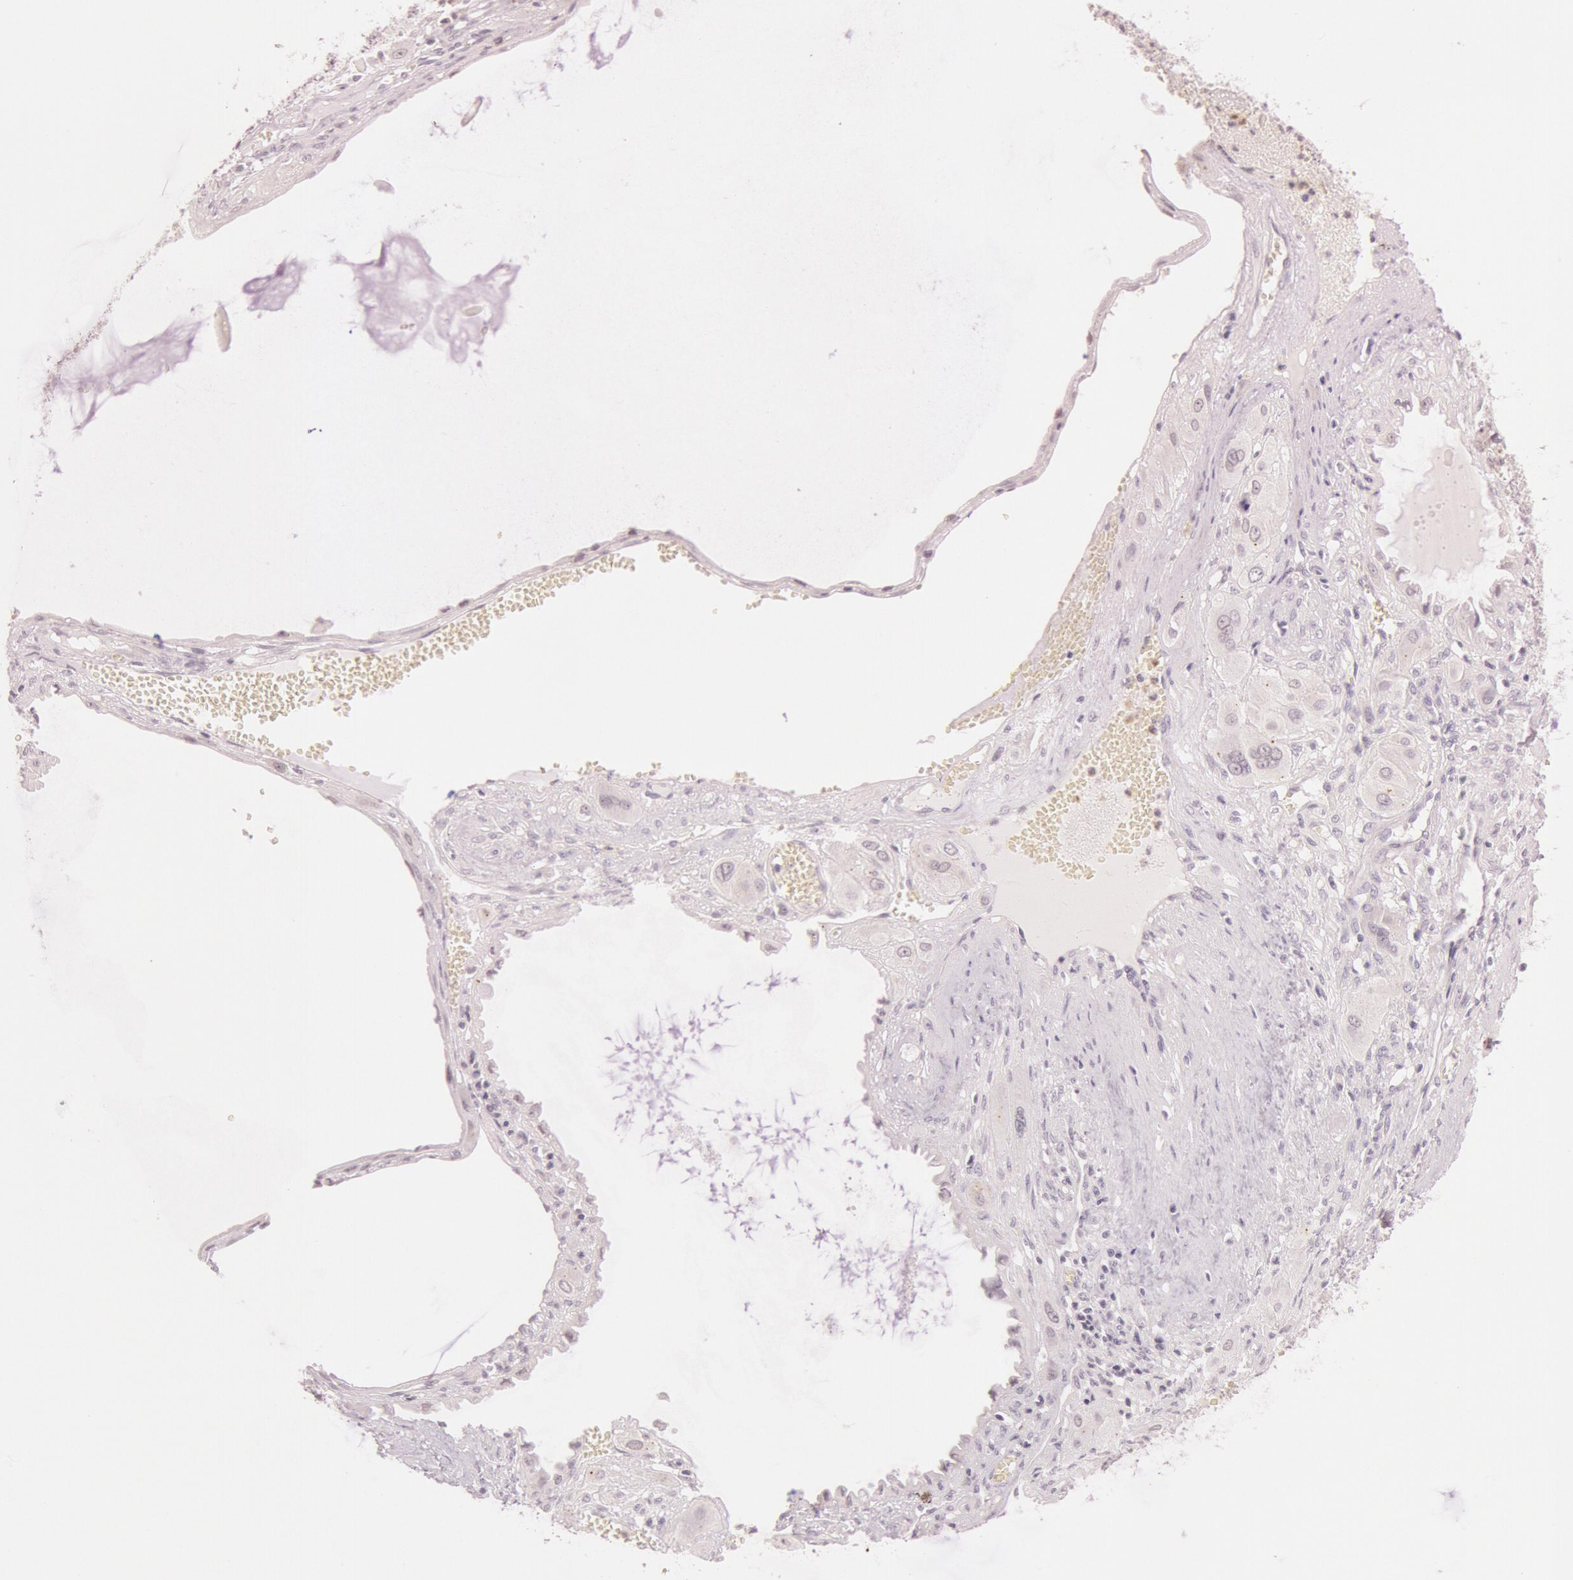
{"staining": {"intensity": "negative", "quantity": "none", "location": "none"}, "tissue": "cervical cancer", "cell_type": "Tumor cells", "image_type": "cancer", "snomed": [{"axis": "morphology", "description": "Squamous cell carcinoma, NOS"}, {"axis": "topography", "description": "Cervix"}], "caption": "Immunohistochemistry (IHC) photomicrograph of cervical cancer stained for a protein (brown), which demonstrates no expression in tumor cells.", "gene": "KDM6A", "patient": {"sex": "female", "age": 34}}